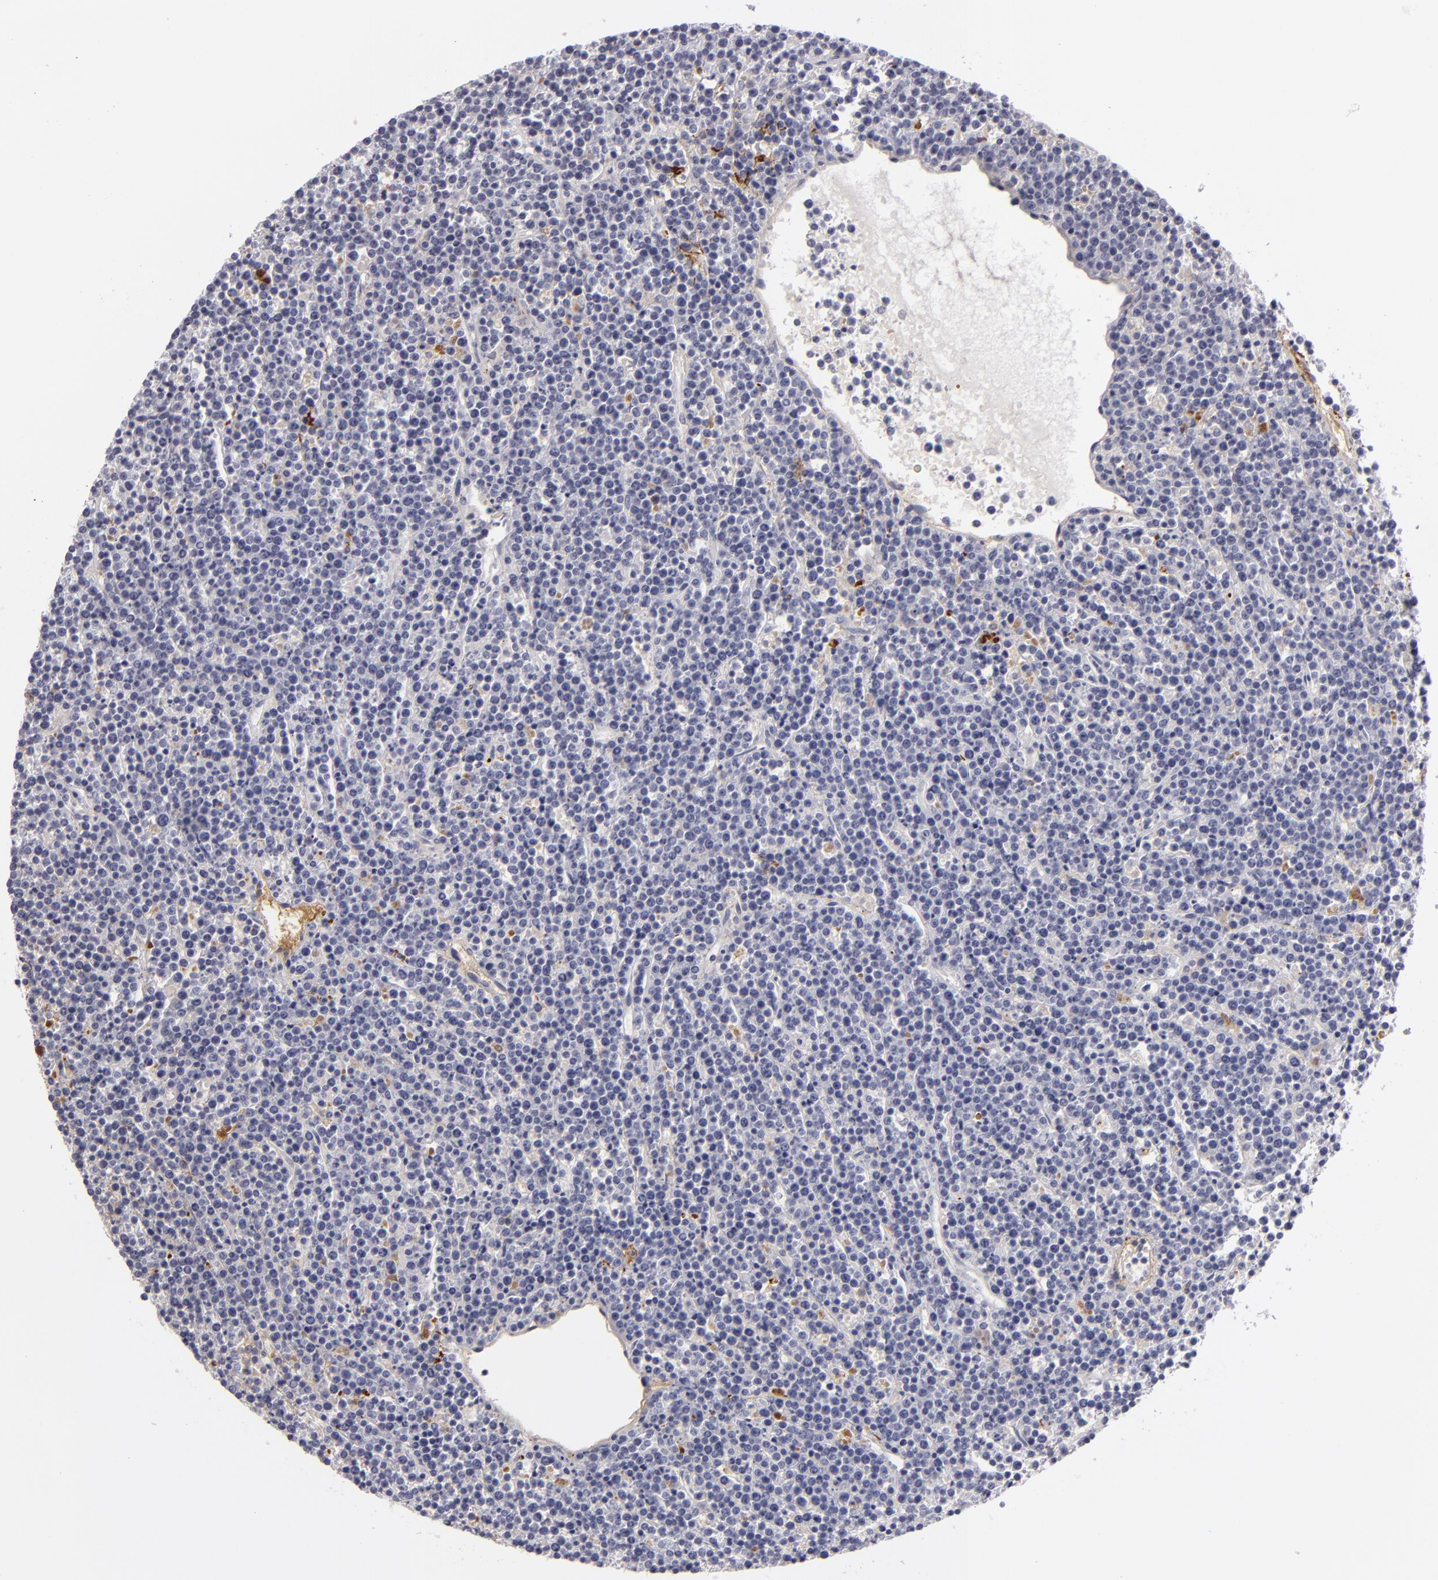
{"staining": {"intensity": "negative", "quantity": "none", "location": "none"}, "tissue": "lymphoma", "cell_type": "Tumor cells", "image_type": "cancer", "snomed": [{"axis": "morphology", "description": "Malignant lymphoma, non-Hodgkin's type, High grade"}, {"axis": "topography", "description": "Ovary"}], "caption": "Histopathology image shows no protein expression in tumor cells of malignant lymphoma, non-Hodgkin's type (high-grade) tissue.", "gene": "C9", "patient": {"sex": "female", "age": 56}}